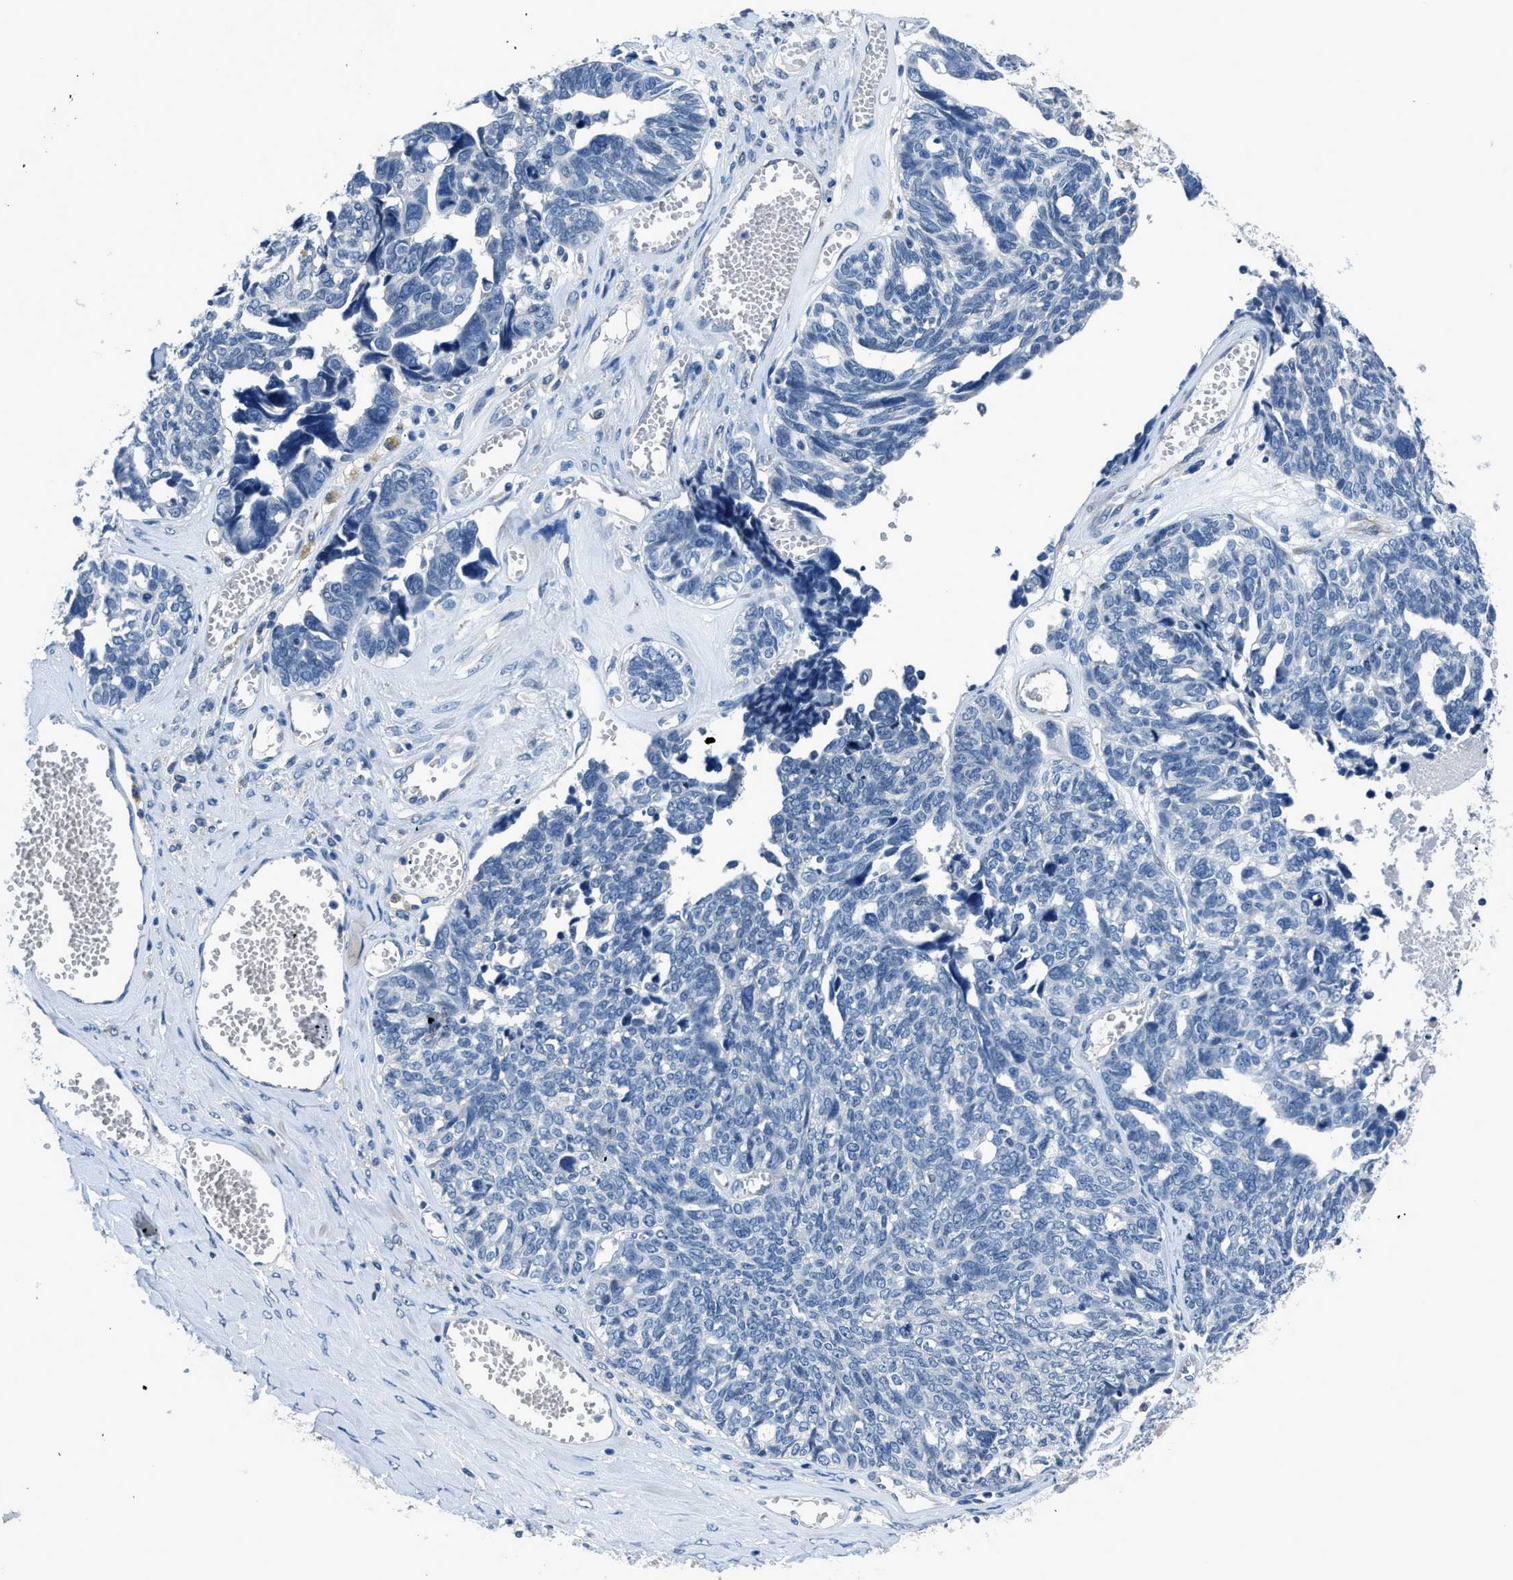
{"staining": {"intensity": "negative", "quantity": "none", "location": "none"}, "tissue": "ovarian cancer", "cell_type": "Tumor cells", "image_type": "cancer", "snomed": [{"axis": "morphology", "description": "Cystadenocarcinoma, serous, NOS"}, {"axis": "topography", "description": "Ovary"}], "caption": "The micrograph exhibits no staining of tumor cells in ovarian serous cystadenocarcinoma.", "gene": "GJA3", "patient": {"sex": "female", "age": 79}}